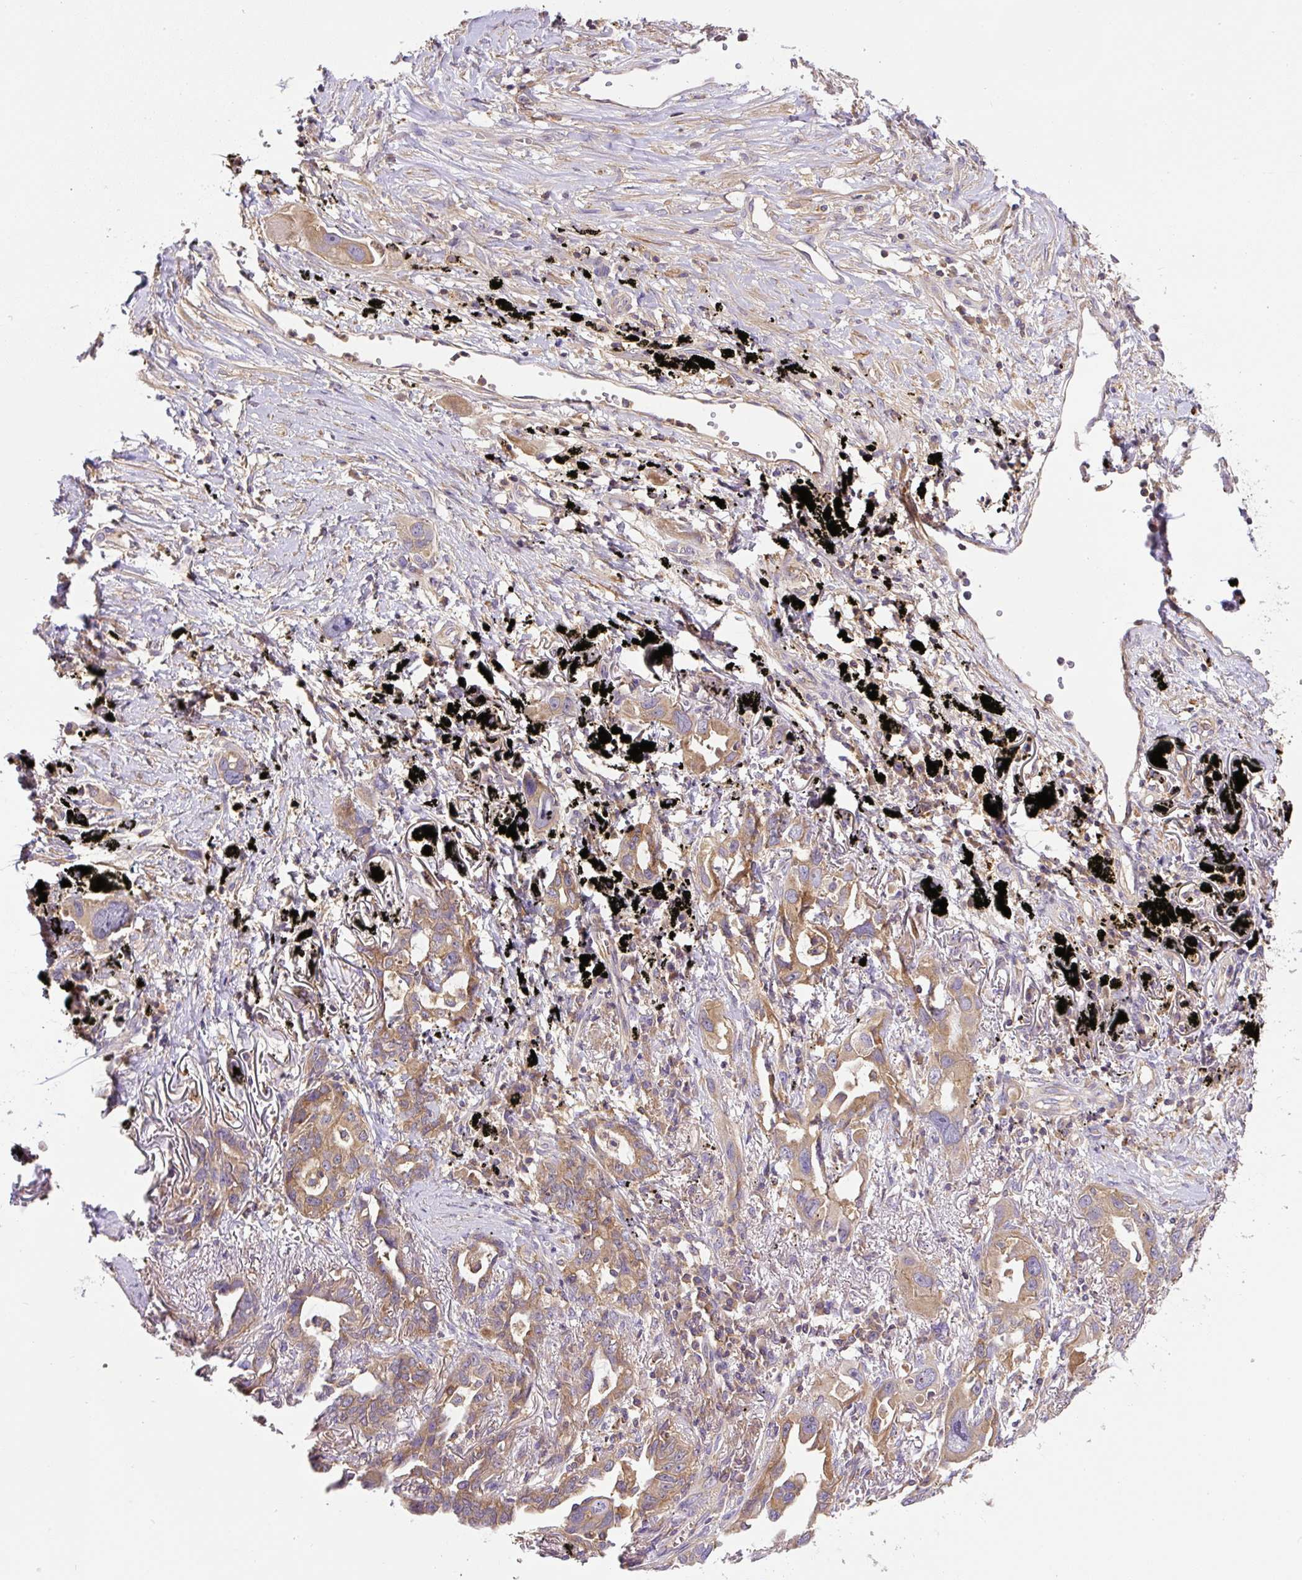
{"staining": {"intensity": "moderate", "quantity": ">75%", "location": "cytoplasmic/membranous"}, "tissue": "lung cancer", "cell_type": "Tumor cells", "image_type": "cancer", "snomed": [{"axis": "morphology", "description": "Adenocarcinoma, NOS"}, {"axis": "topography", "description": "Lung"}], "caption": "Immunohistochemical staining of lung cancer shows medium levels of moderate cytoplasmic/membranous protein expression in about >75% of tumor cells.", "gene": "CCDC28A", "patient": {"sex": "male", "age": 67}}